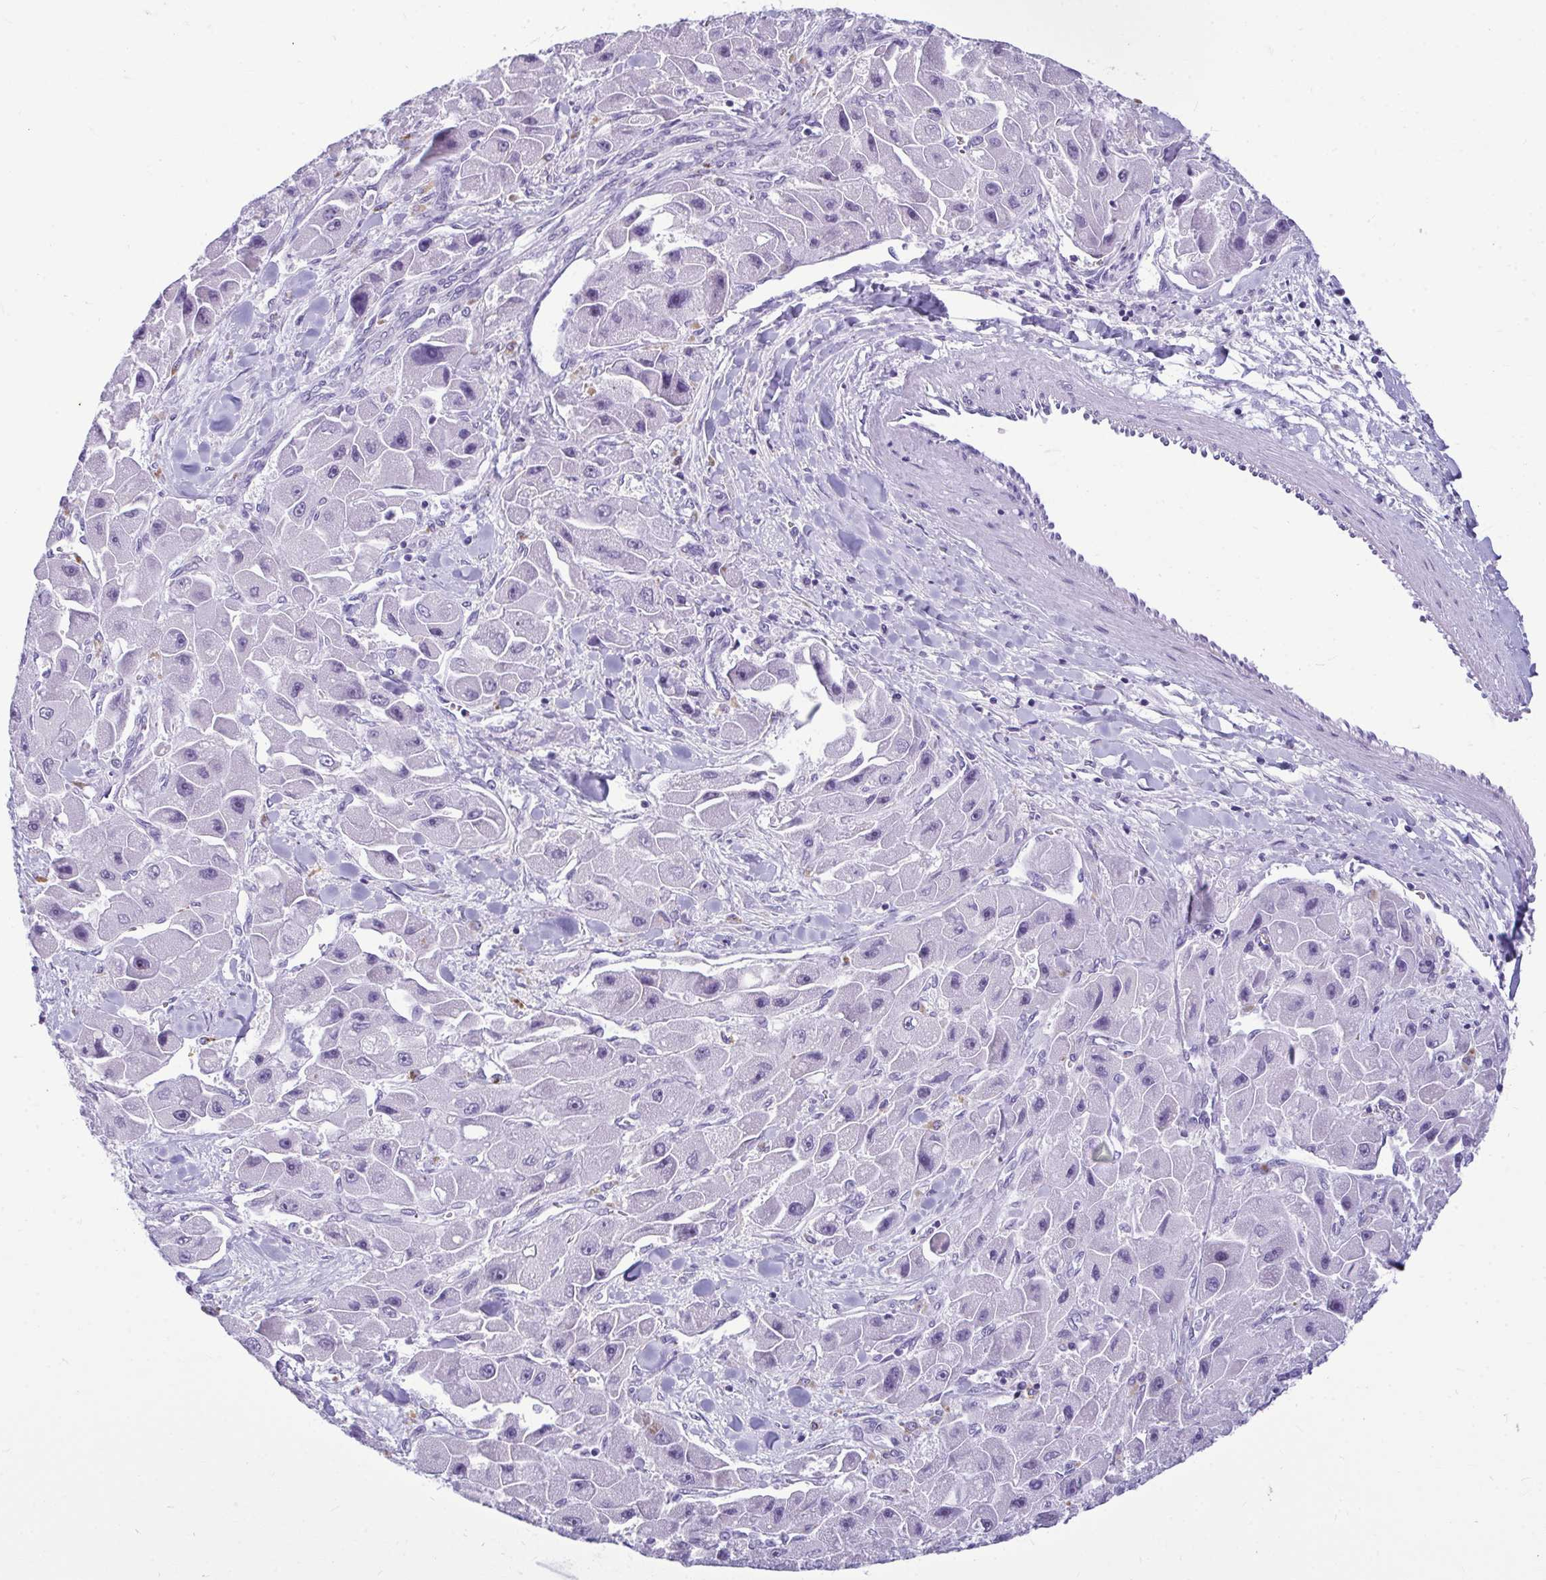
{"staining": {"intensity": "negative", "quantity": "none", "location": "none"}, "tissue": "liver cancer", "cell_type": "Tumor cells", "image_type": "cancer", "snomed": [{"axis": "morphology", "description": "Carcinoma, Hepatocellular, NOS"}, {"axis": "topography", "description": "Liver"}], "caption": "Immunohistochemistry of human liver cancer displays no positivity in tumor cells.", "gene": "SERPINI1", "patient": {"sex": "male", "age": 24}}